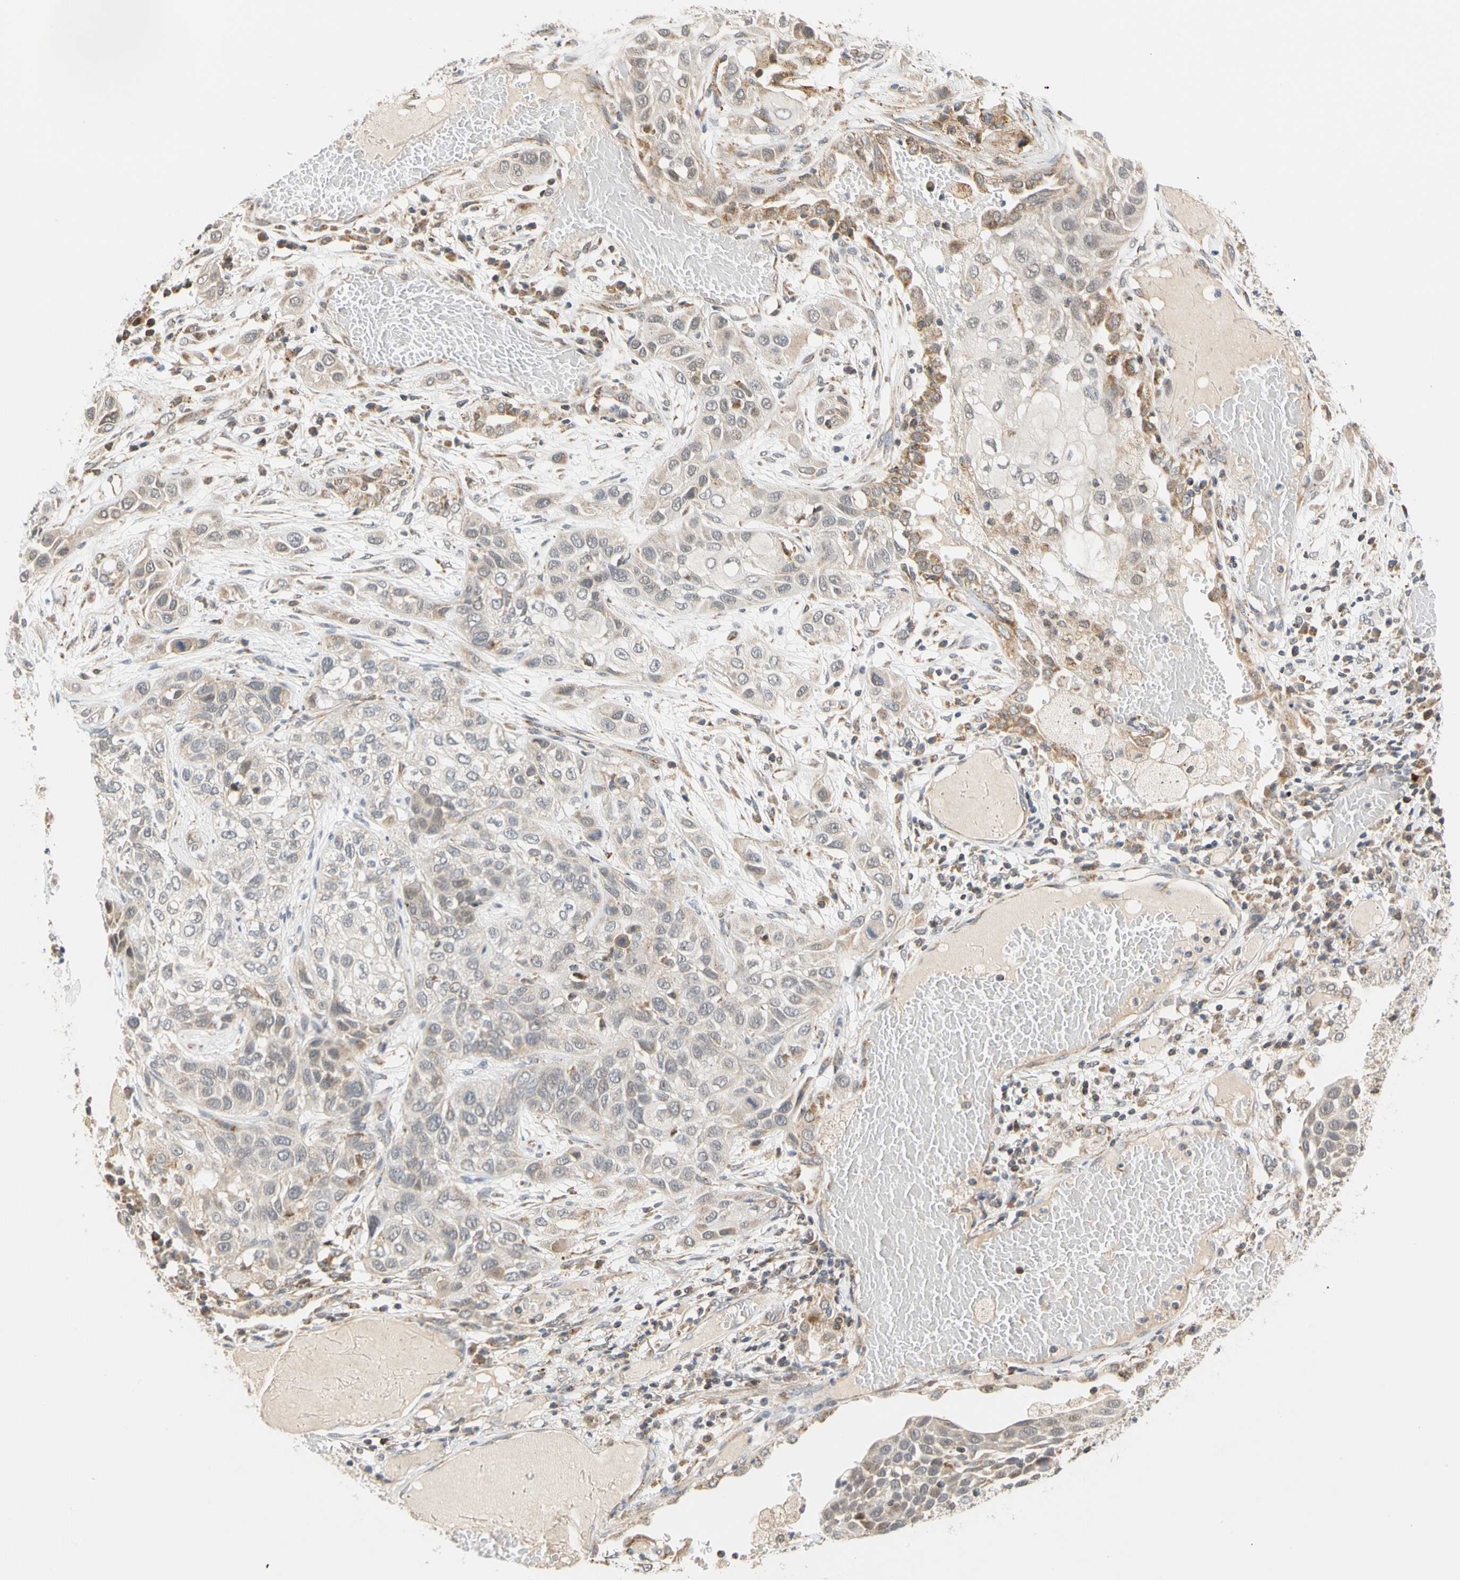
{"staining": {"intensity": "weak", "quantity": "<25%", "location": "cytoplasmic/membranous"}, "tissue": "lung cancer", "cell_type": "Tumor cells", "image_type": "cancer", "snomed": [{"axis": "morphology", "description": "Squamous cell carcinoma, NOS"}, {"axis": "topography", "description": "Lung"}], "caption": "Immunohistochemistry photomicrograph of neoplastic tissue: human lung cancer stained with DAB (3,3'-diaminobenzidine) reveals no significant protein staining in tumor cells.", "gene": "SFXN3", "patient": {"sex": "male", "age": 71}}